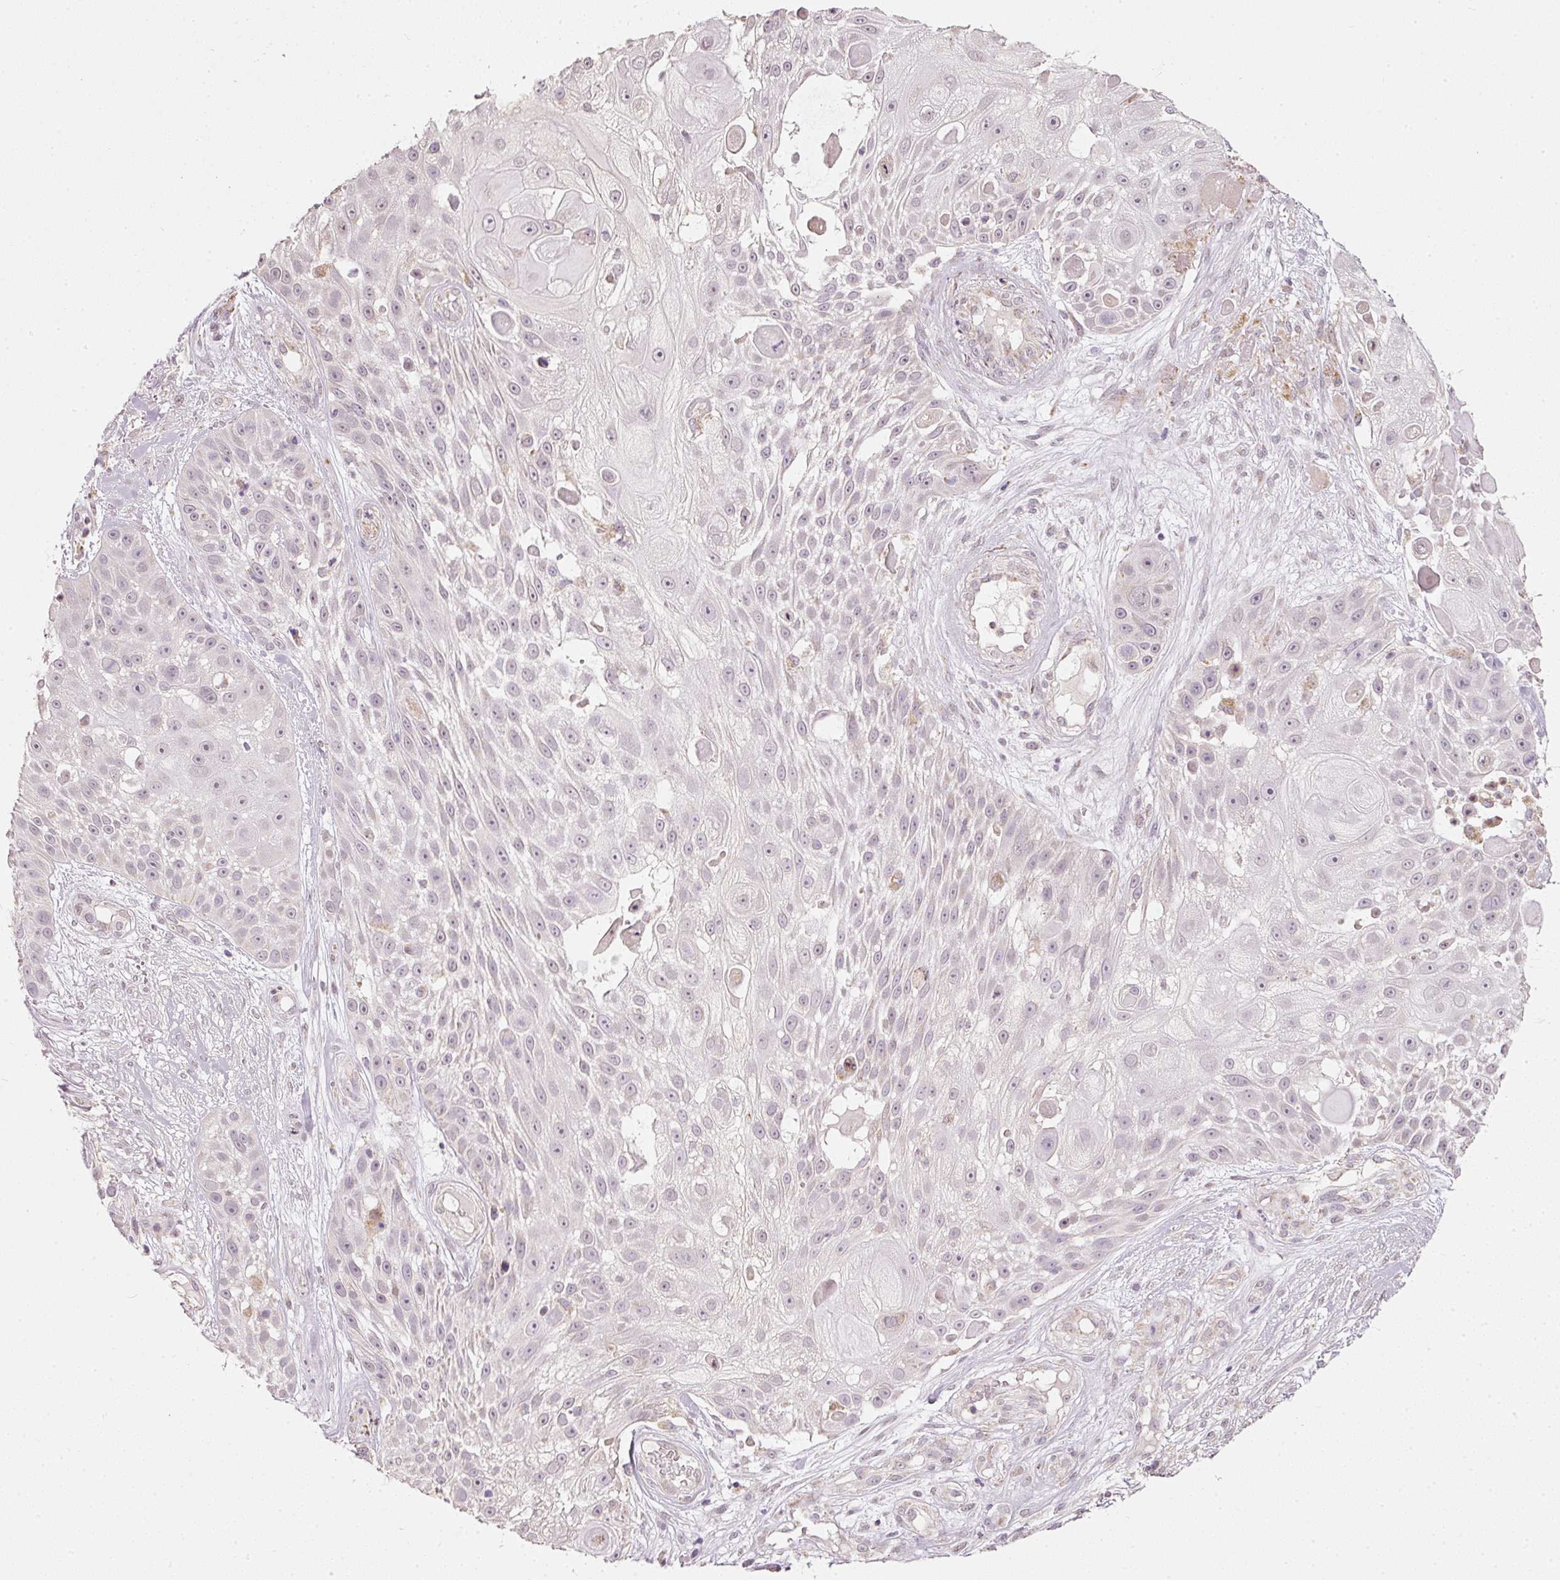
{"staining": {"intensity": "negative", "quantity": "none", "location": "none"}, "tissue": "skin cancer", "cell_type": "Tumor cells", "image_type": "cancer", "snomed": [{"axis": "morphology", "description": "Squamous cell carcinoma, NOS"}, {"axis": "topography", "description": "Skin"}], "caption": "Immunohistochemistry (IHC) of skin cancer (squamous cell carcinoma) shows no positivity in tumor cells.", "gene": "FSTL3", "patient": {"sex": "female", "age": 86}}